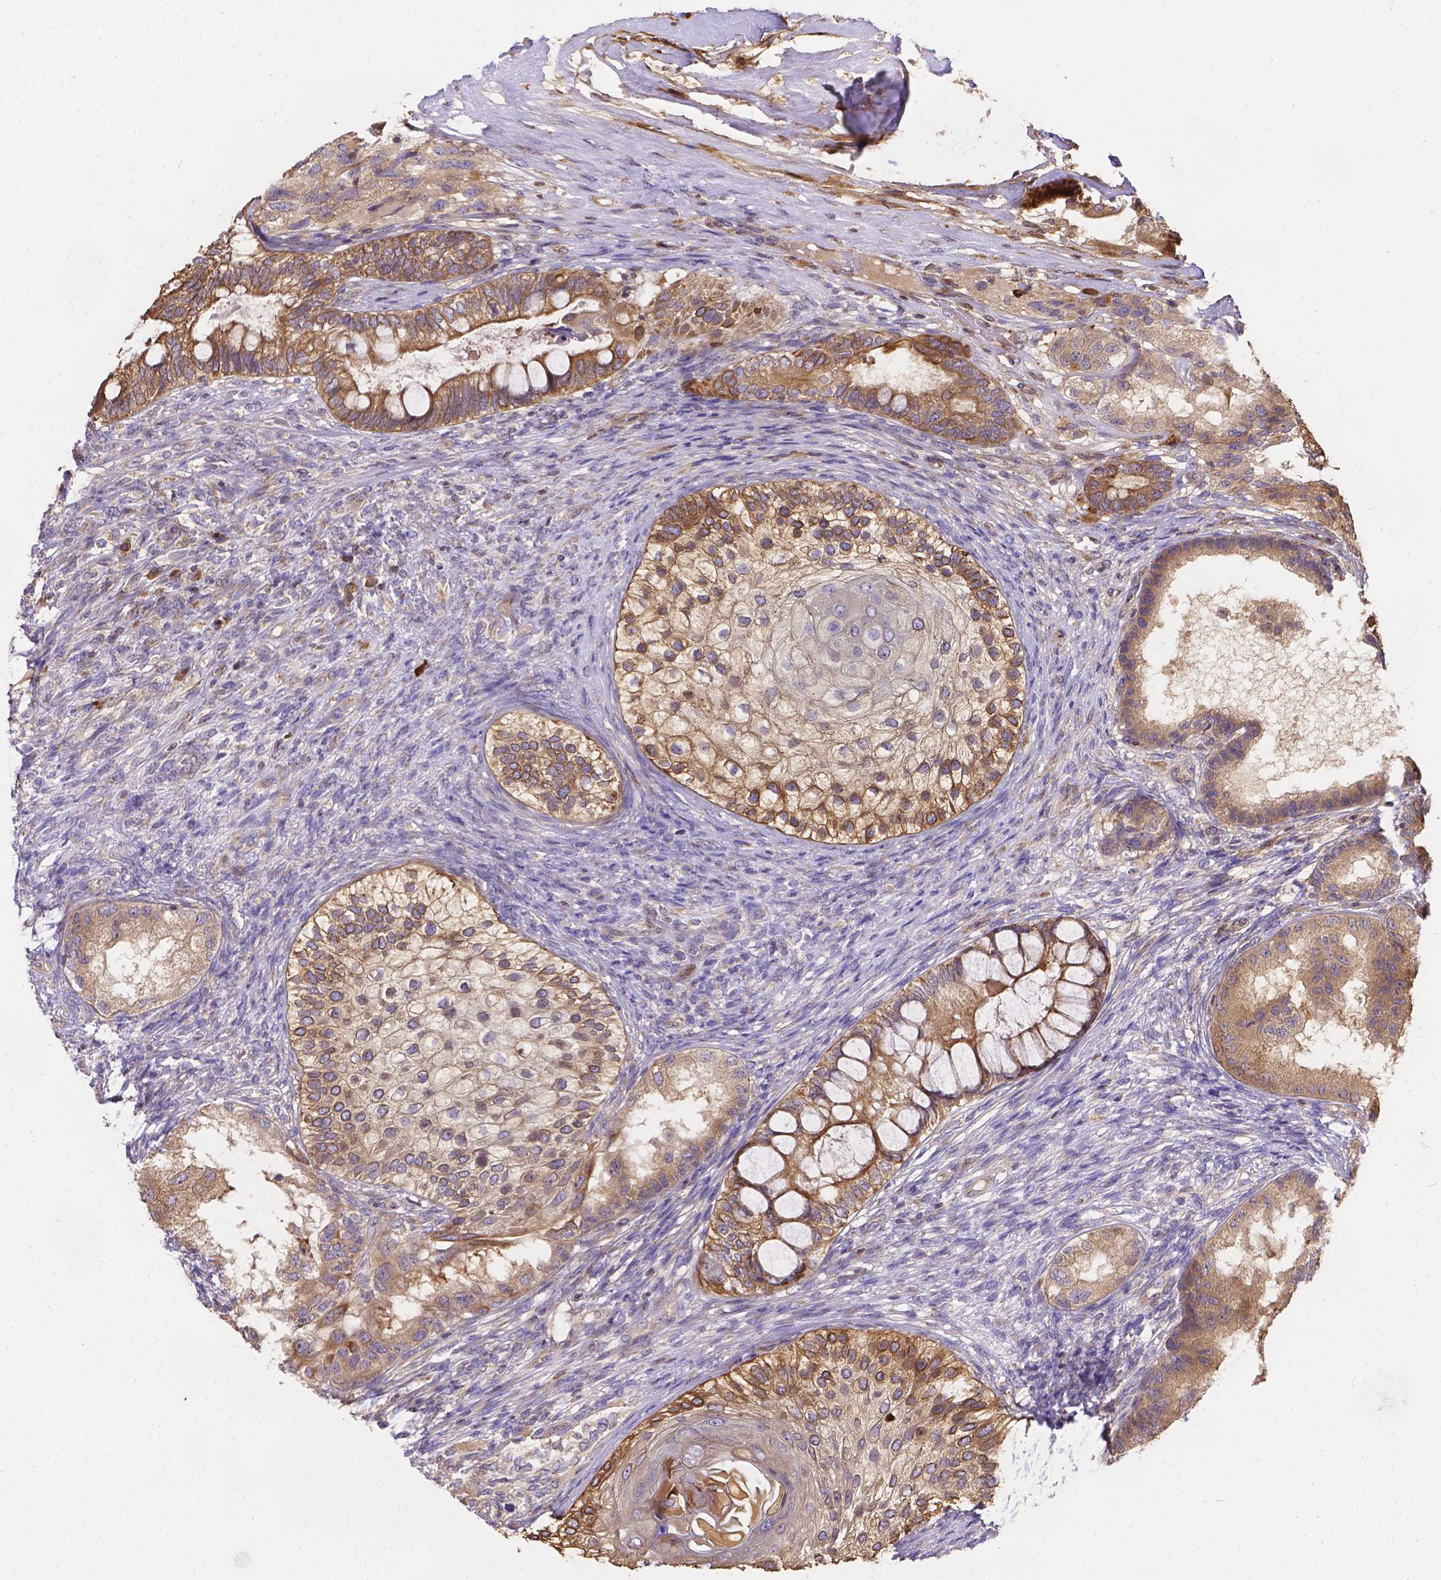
{"staining": {"intensity": "weak", "quantity": ">75%", "location": "cytoplasmic/membranous"}, "tissue": "testis cancer", "cell_type": "Tumor cells", "image_type": "cancer", "snomed": [{"axis": "morphology", "description": "Seminoma, NOS"}, {"axis": "morphology", "description": "Carcinoma, Embryonal, NOS"}, {"axis": "topography", "description": "Testis"}], "caption": "The immunohistochemical stain highlights weak cytoplasmic/membranous positivity in tumor cells of testis seminoma tissue.", "gene": "DENND6A", "patient": {"sex": "male", "age": 41}}